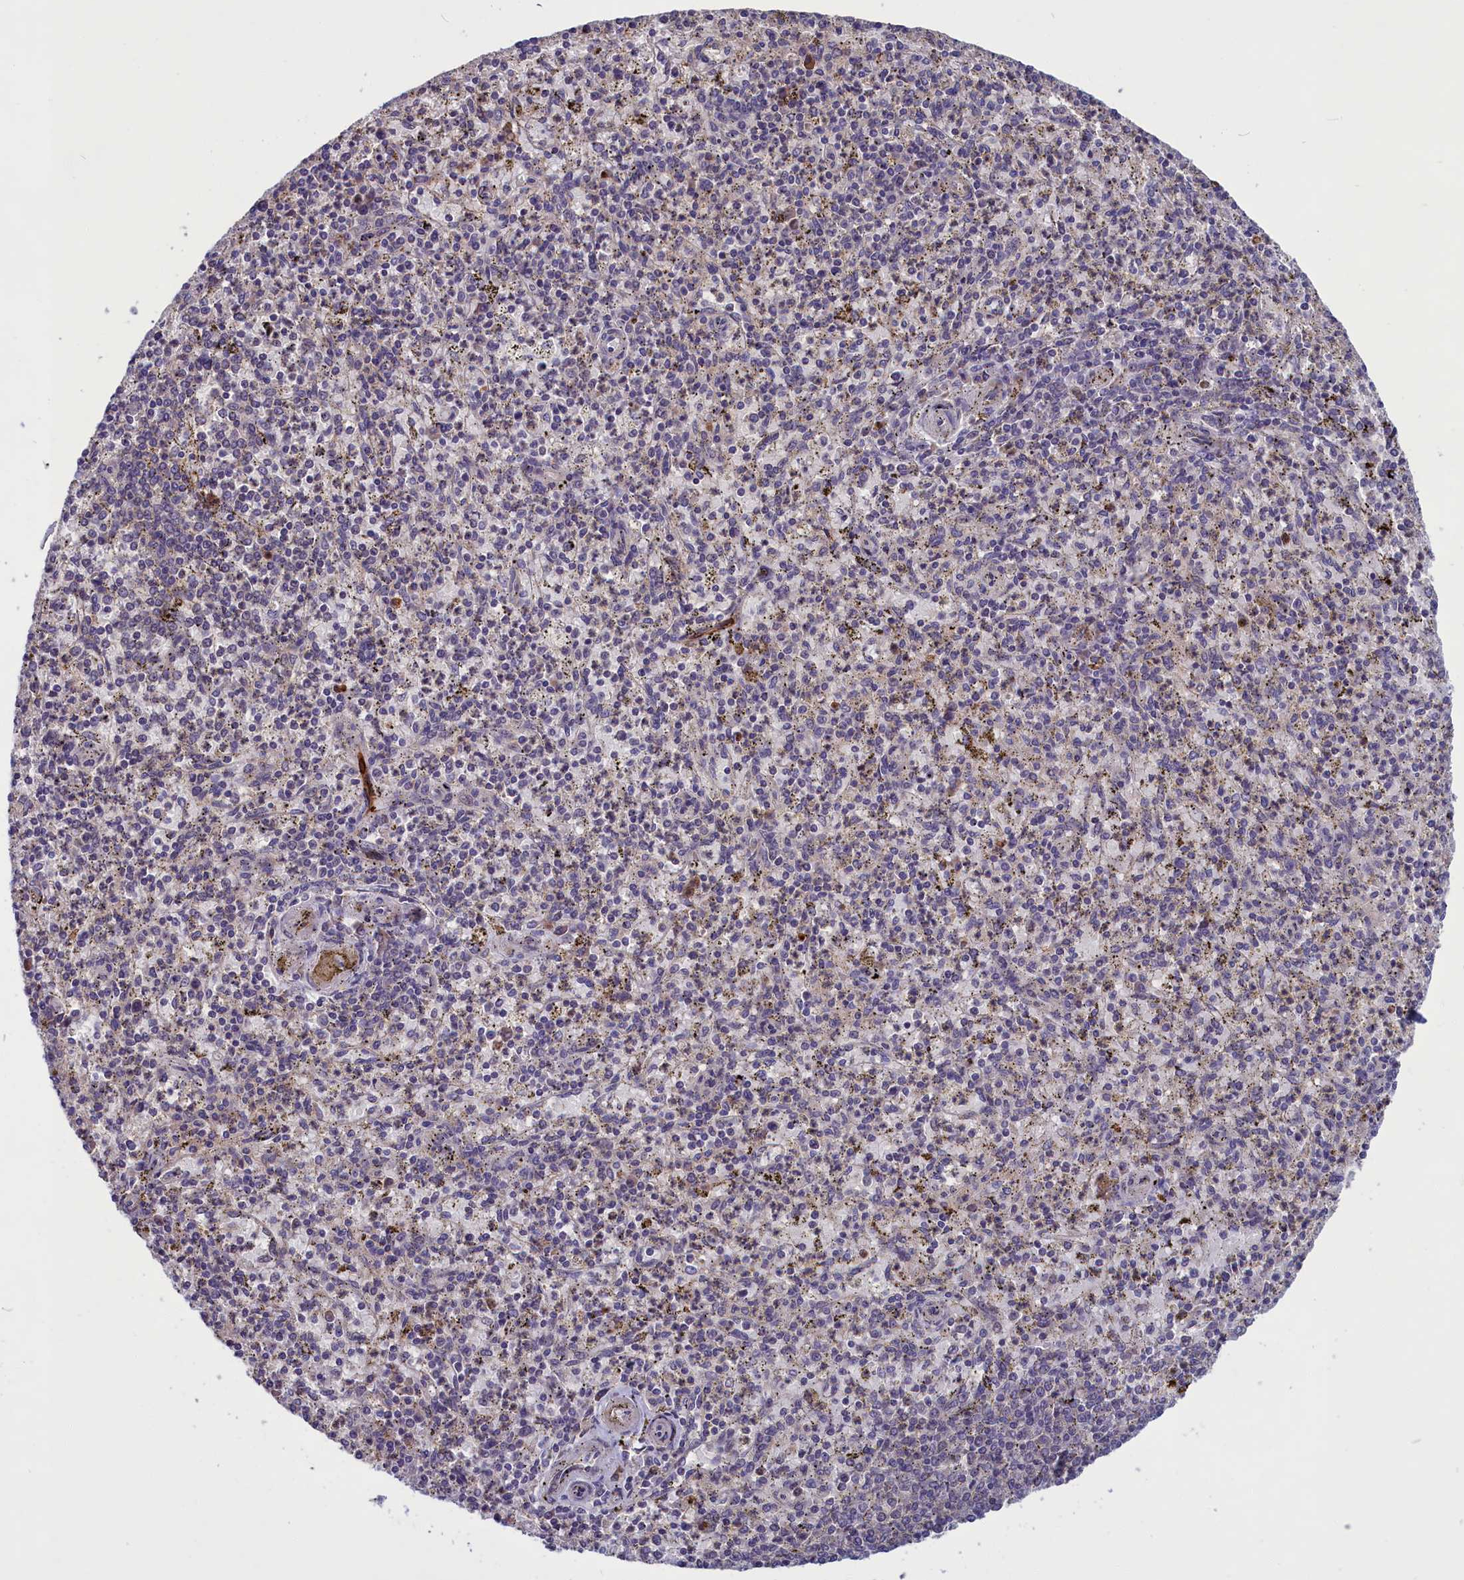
{"staining": {"intensity": "negative", "quantity": "none", "location": "none"}, "tissue": "spleen", "cell_type": "Cells in red pulp", "image_type": "normal", "snomed": [{"axis": "morphology", "description": "Normal tissue, NOS"}, {"axis": "topography", "description": "Spleen"}], "caption": "Immunohistochemistry (IHC) of benign spleen reveals no staining in cells in red pulp. Nuclei are stained in blue.", "gene": "DENND1B", "patient": {"sex": "male", "age": 72}}